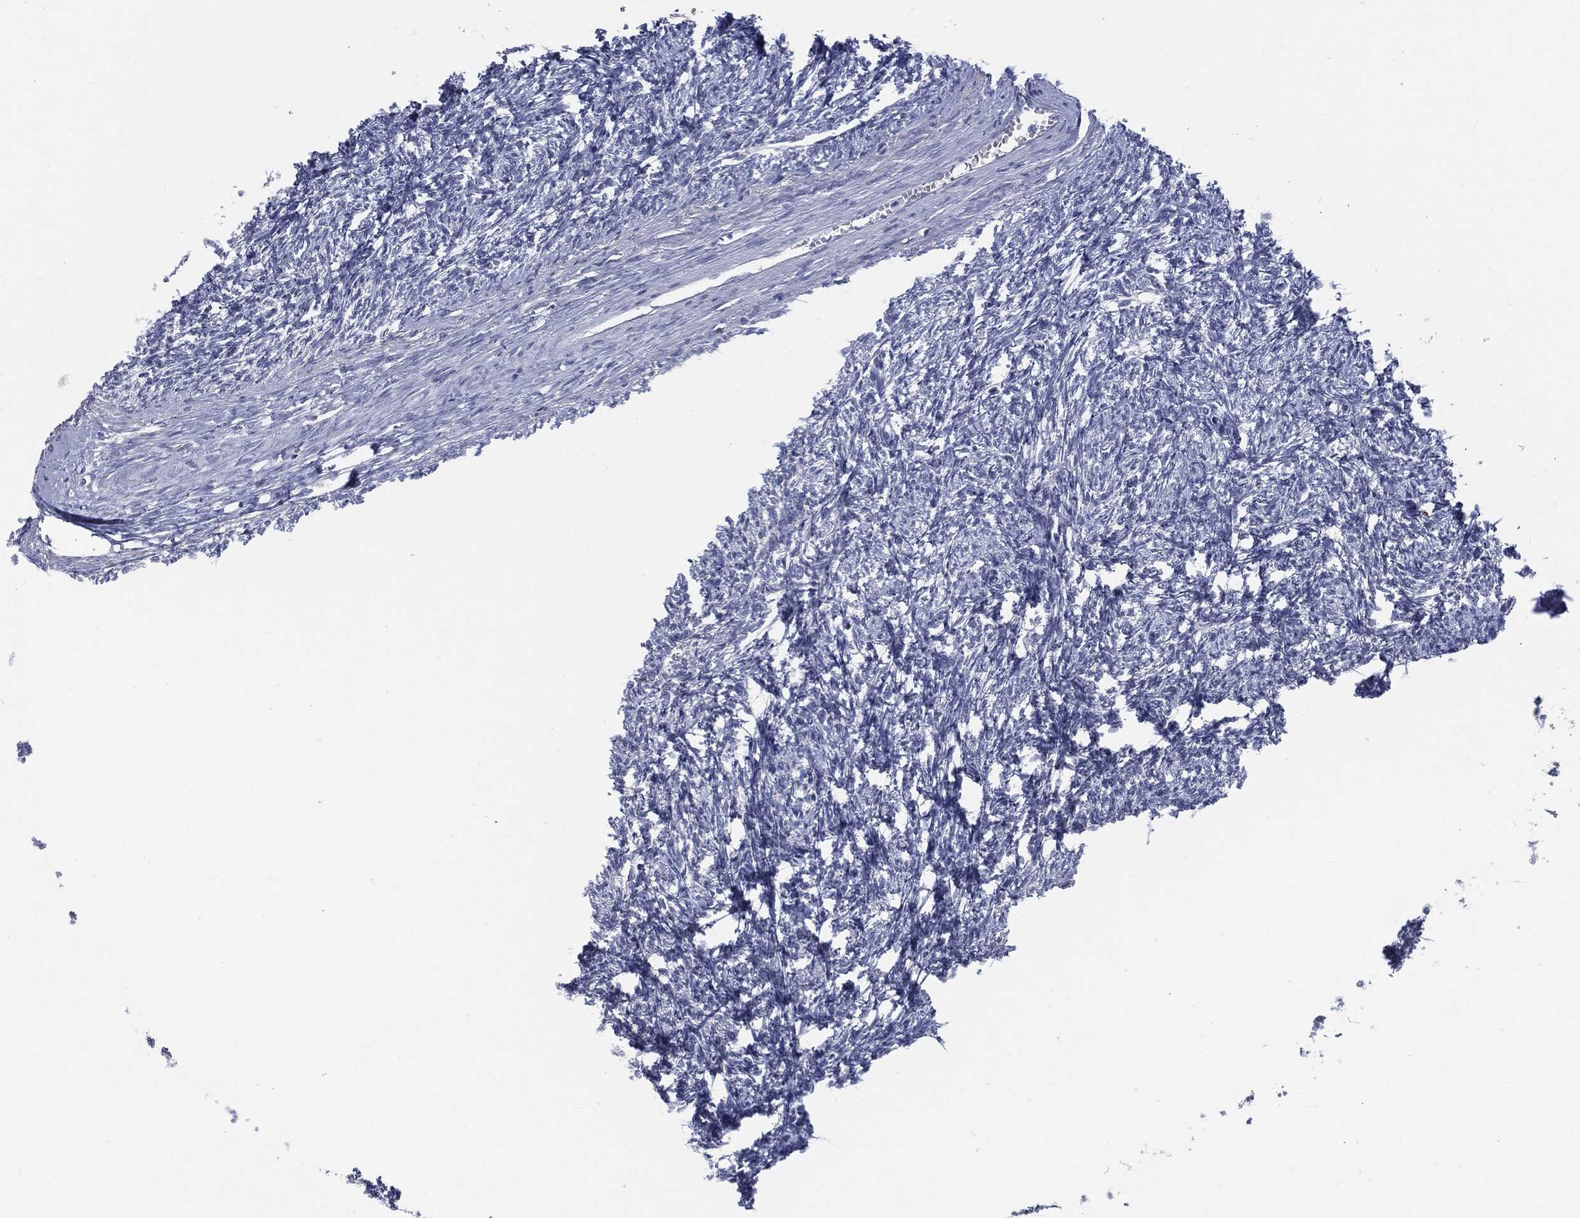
{"staining": {"intensity": "negative", "quantity": "none", "location": "none"}, "tissue": "ovary", "cell_type": "Follicle cells", "image_type": "normal", "snomed": [{"axis": "morphology", "description": "Normal tissue, NOS"}, {"axis": "topography", "description": "Fallopian tube"}, {"axis": "topography", "description": "Ovary"}], "caption": "High power microscopy photomicrograph of an immunohistochemistry (IHC) photomicrograph of unremarkable ovary, revealing no significant positivity in follicle cells. The staining is performed using DAB brown chromogen with nuclei counter-stained in using hematoxylin.", "gene": "MST1", "patient": {"sex": "female", "age": 33}}